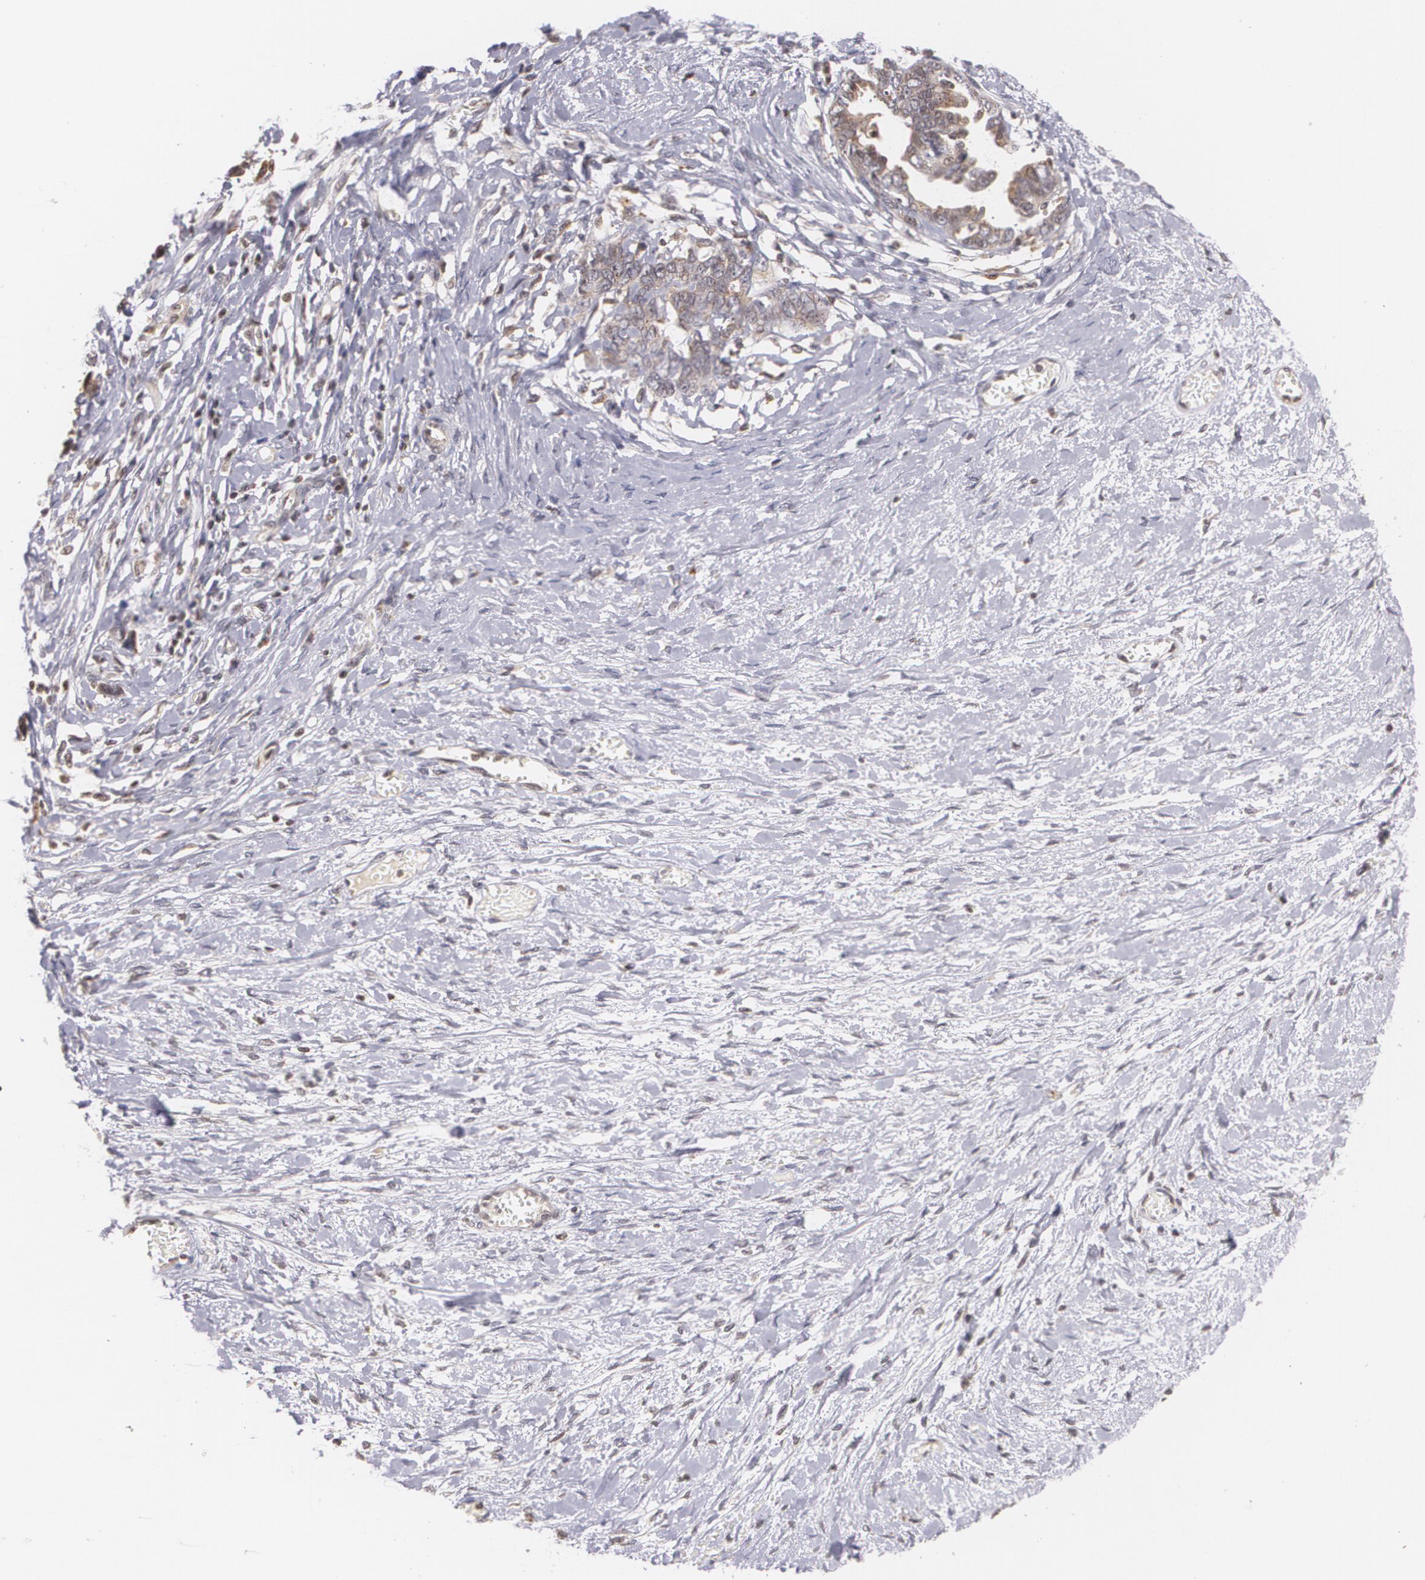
{"staining": {"intensity": "weak", "quantity": "25%-75%", "location": "cytoplasmic/membranous"}, "tissue": "ovarian cancer", "cell_type": "Tumor cells", "image_type": "cancer", "snomed": [{"axis": "morphology", "description": "Cystadenocarcinoma, serous, NOS"}, {"axis": "topography", "description": "Ovary"}], "caption": "Immunohistochemical staining of human serous cystadenocarcinoma (ovarian) displays low levels of weak cytoplasmic/membranous protein expression in about 25%-75% of tumor cells.", "gene": "VAV3", "patient": {"sex": "female", "age": 69}}